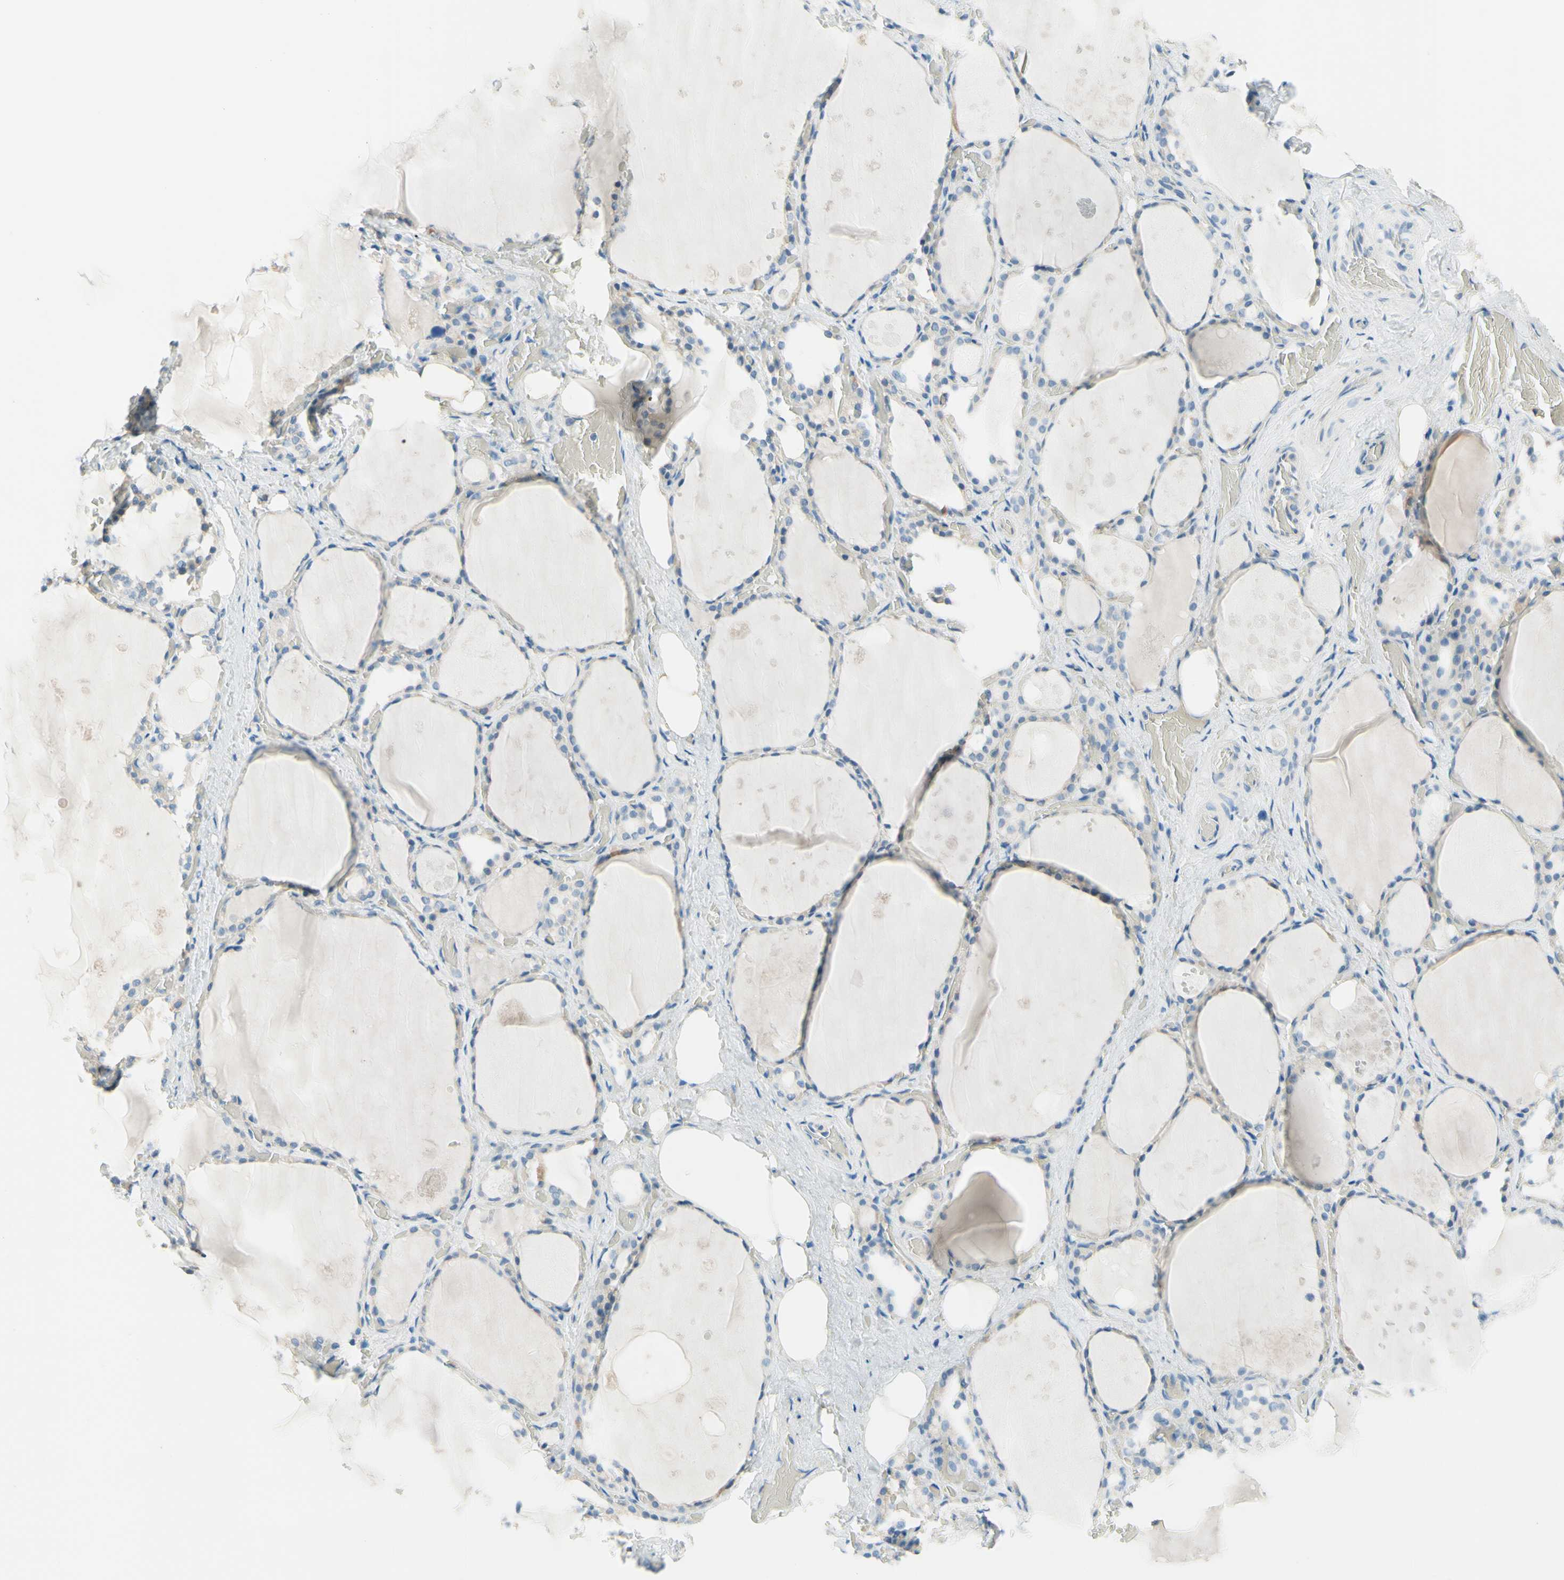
{"staining": {"intensity": "weak", "quantity": "25%-75%", "location": "cytoplasmic/membranous"}, "tissue": "thyroid gland", "cell_type": "Glandular cells", "image_type": "normal", "snomed": [{"axis": "morphology", "description": "Normal tissue, NOS"}, {"axis": "topography", "description": "Thyroid gland"}], "caption": "High-power microscopy captured an immunohistochemistry (IHC) micrograph of benign thyroid gland, revealing weak cytoplasmic/membranous expression in about 25%-75% of glandular cells. (DAB (3,3'-diaminobenzidine) IHC, brown staining for protein, blue staining for nuclei).", "gene": "JPH1", "patient": {"sex": "male", "age": 61}}